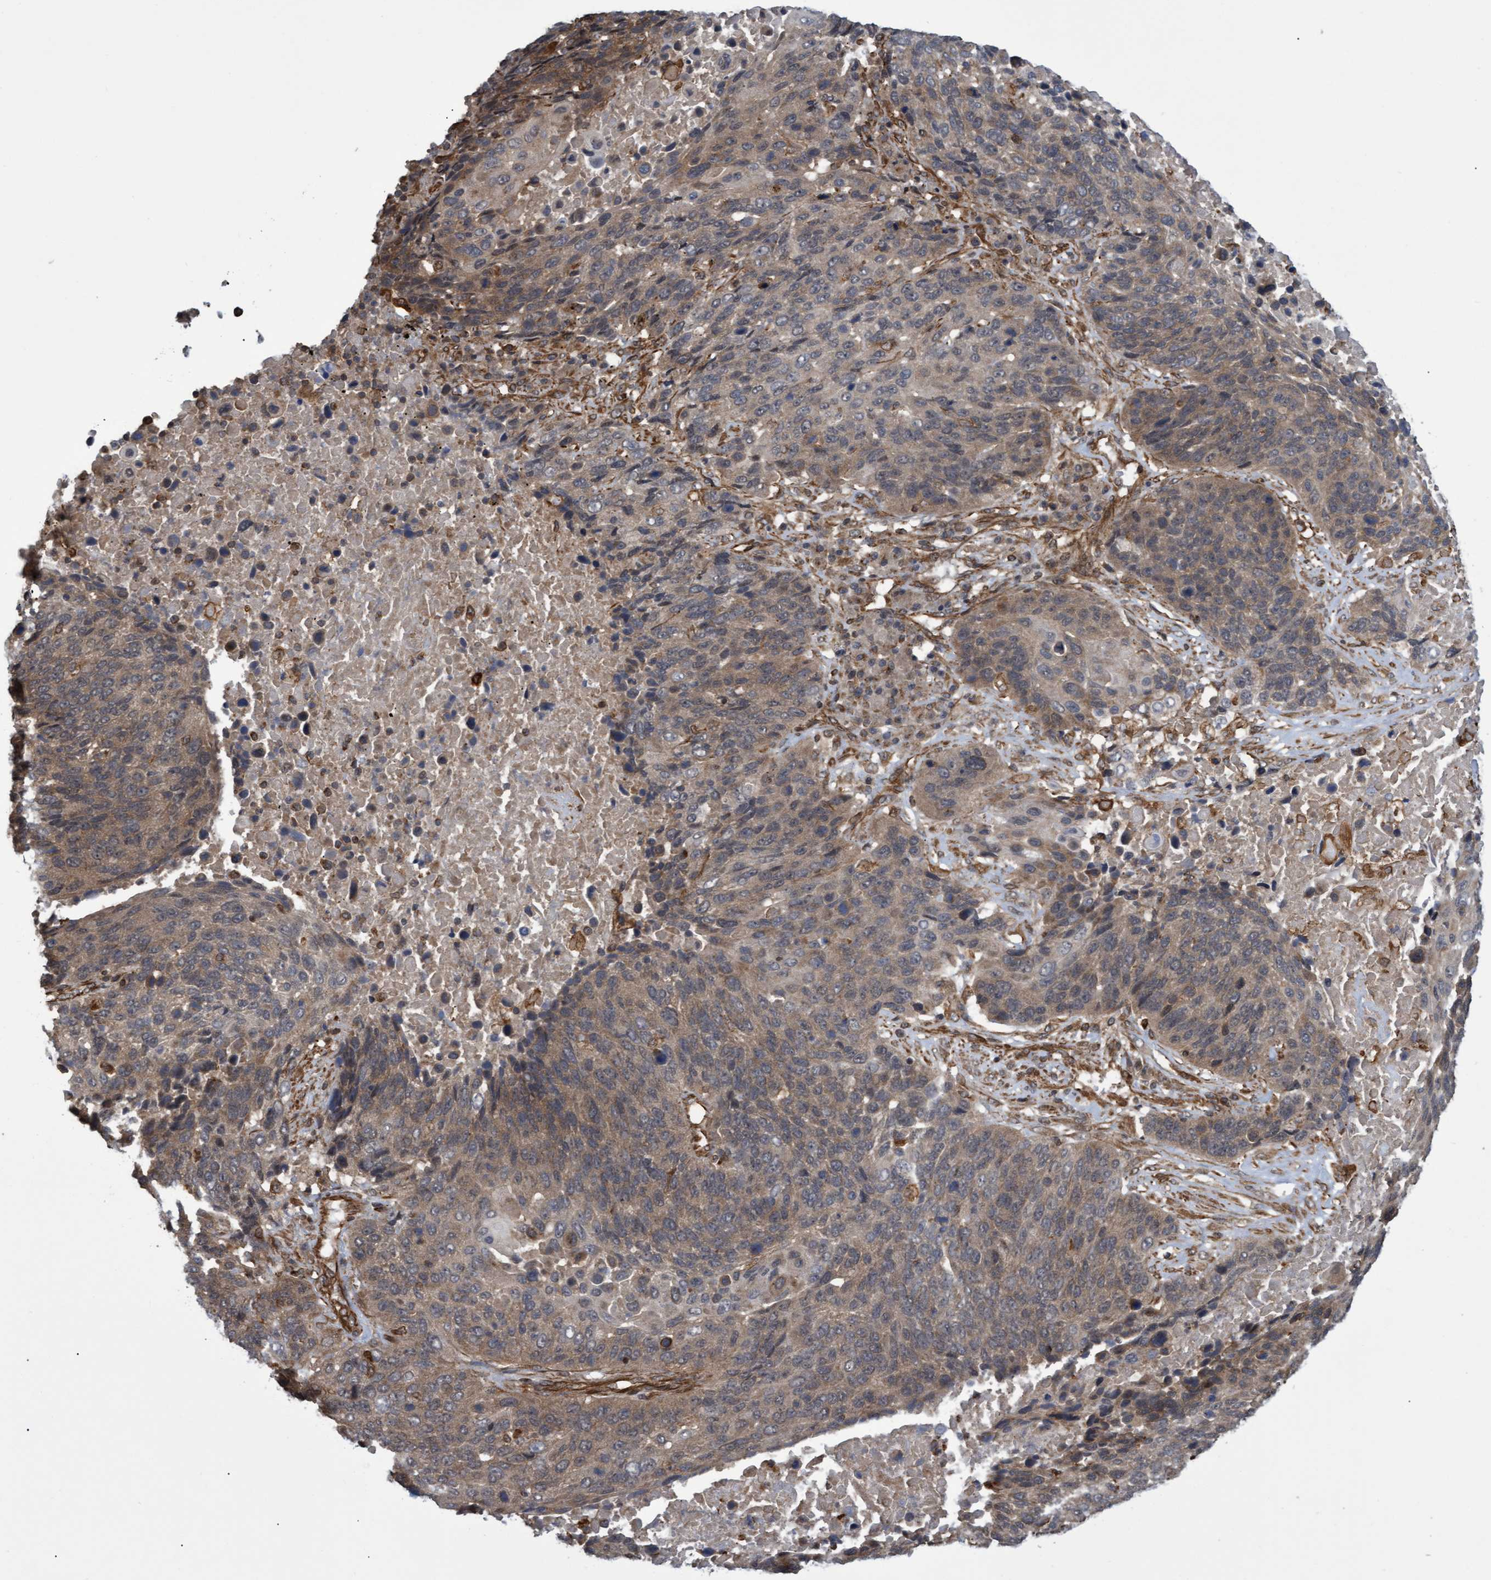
{"staining": {"intensity": "weak", "quantity": ">75%", "location": "cytoplasmic/membranous"}, "tissue": "lung cancer", "cell_type": "Tumor cells", "image_type": "cancer", "snomed": [{"axis": "morphology", "description": "Squamous cell carcinoma, NOS"}, {"axis": "topography", "description": "Lung"}], "caption": "Squamous cell carcinoma (lung) stained with IHC demonstrates weak cytoplasmic/membranous staining in approximately >75% of tumor cells. (DAB (3,3'-diaminobenzidine) = brown stain, brightfield microscopy at high magnification).", "gene": "TNFRSF10B", "patient": {"sex": "male", "age": 66}}